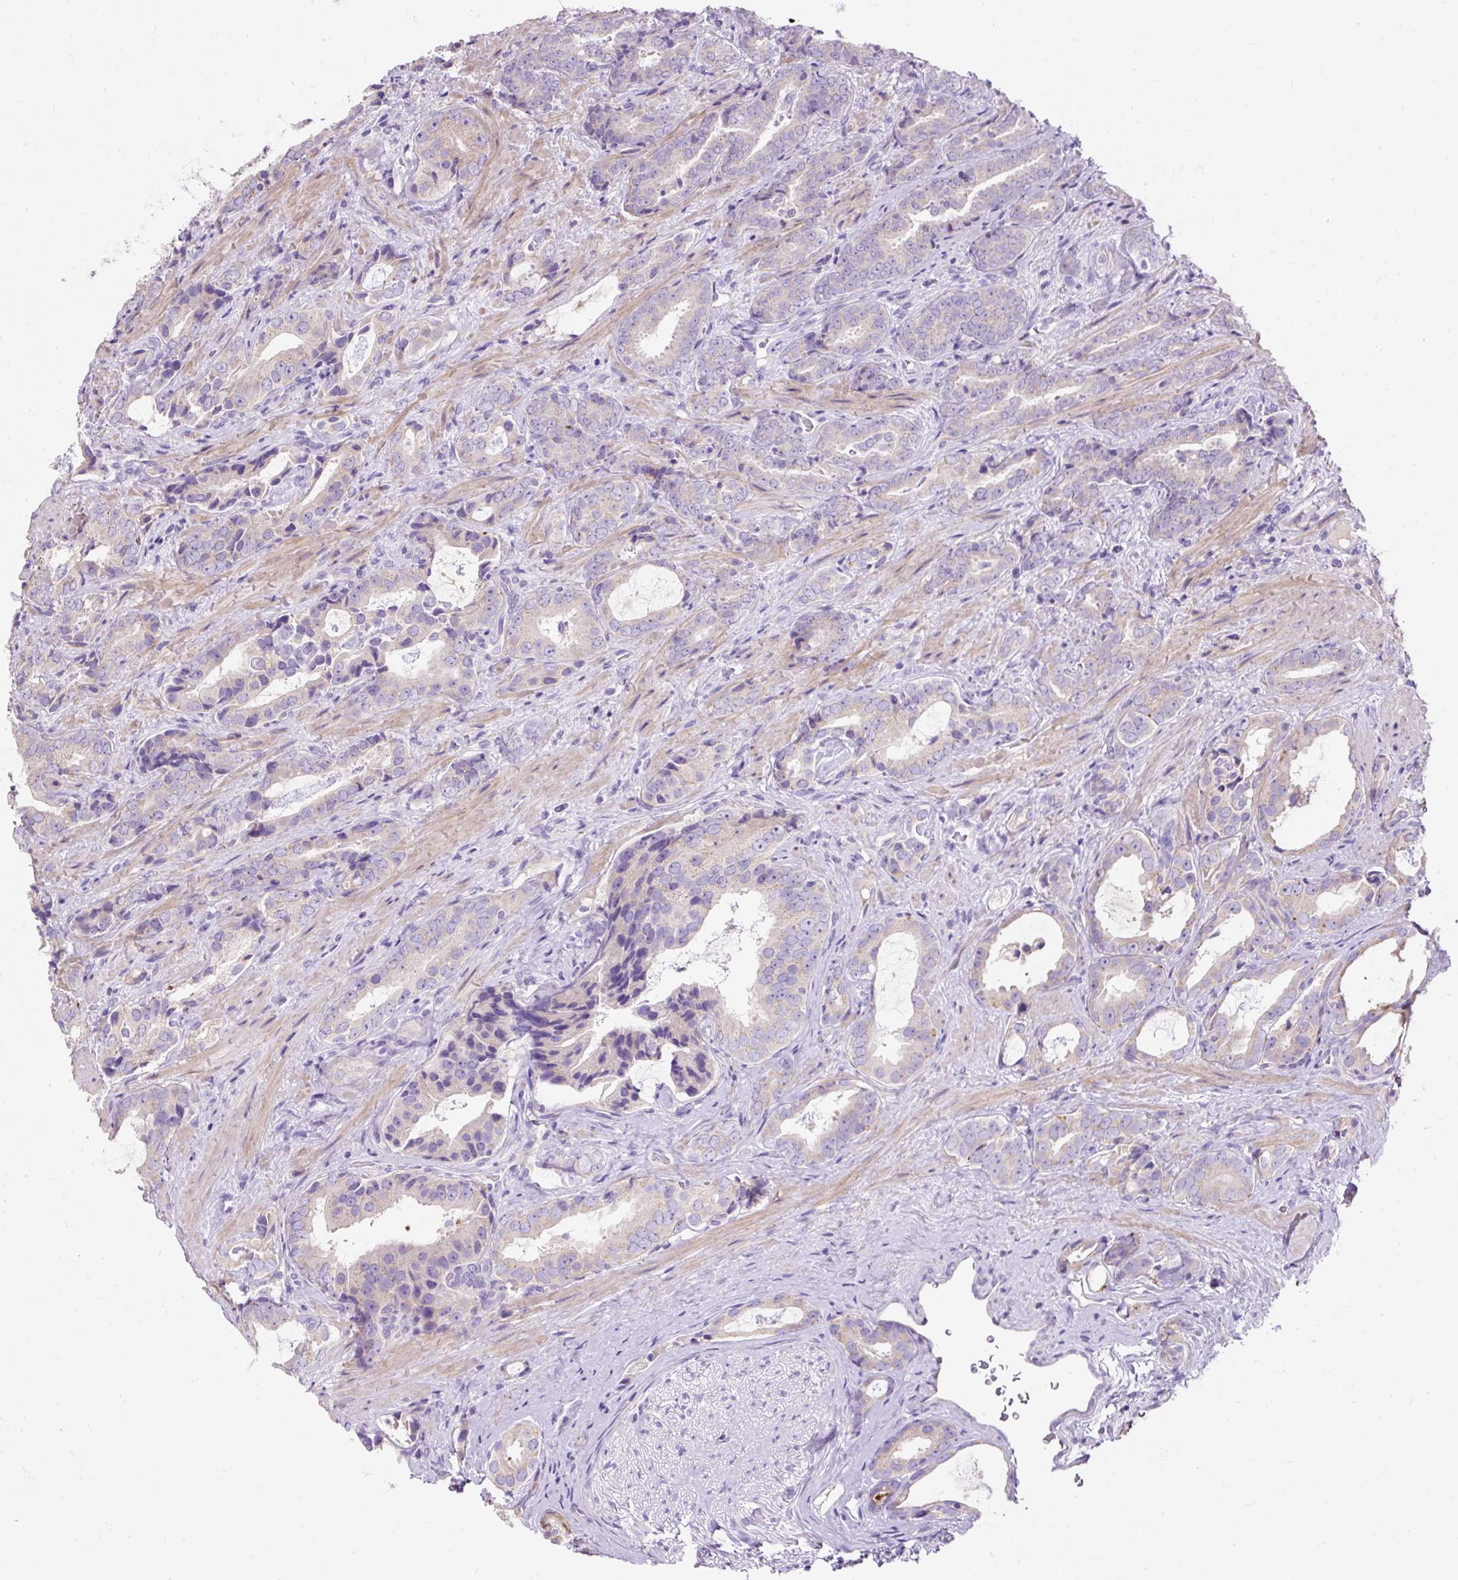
{"staining": {"intensity": "negative", "quantity": "none", "location": "none"}, "tissue": "prostate cancer", "cell_type": "Tumor cells", "image_type": "cancer", "snomed": [{"axis": "morphology", "description": "Adenocarcinoma, High grade"}, {"axis": "topography", "description": "Prostate"}], "caption": "Tumor cells show no significant staining in prostate cancer (high-grade adenocarcinoma).", "gene": "SUSD5", "patient": {"sex": "male", "age": 71}}